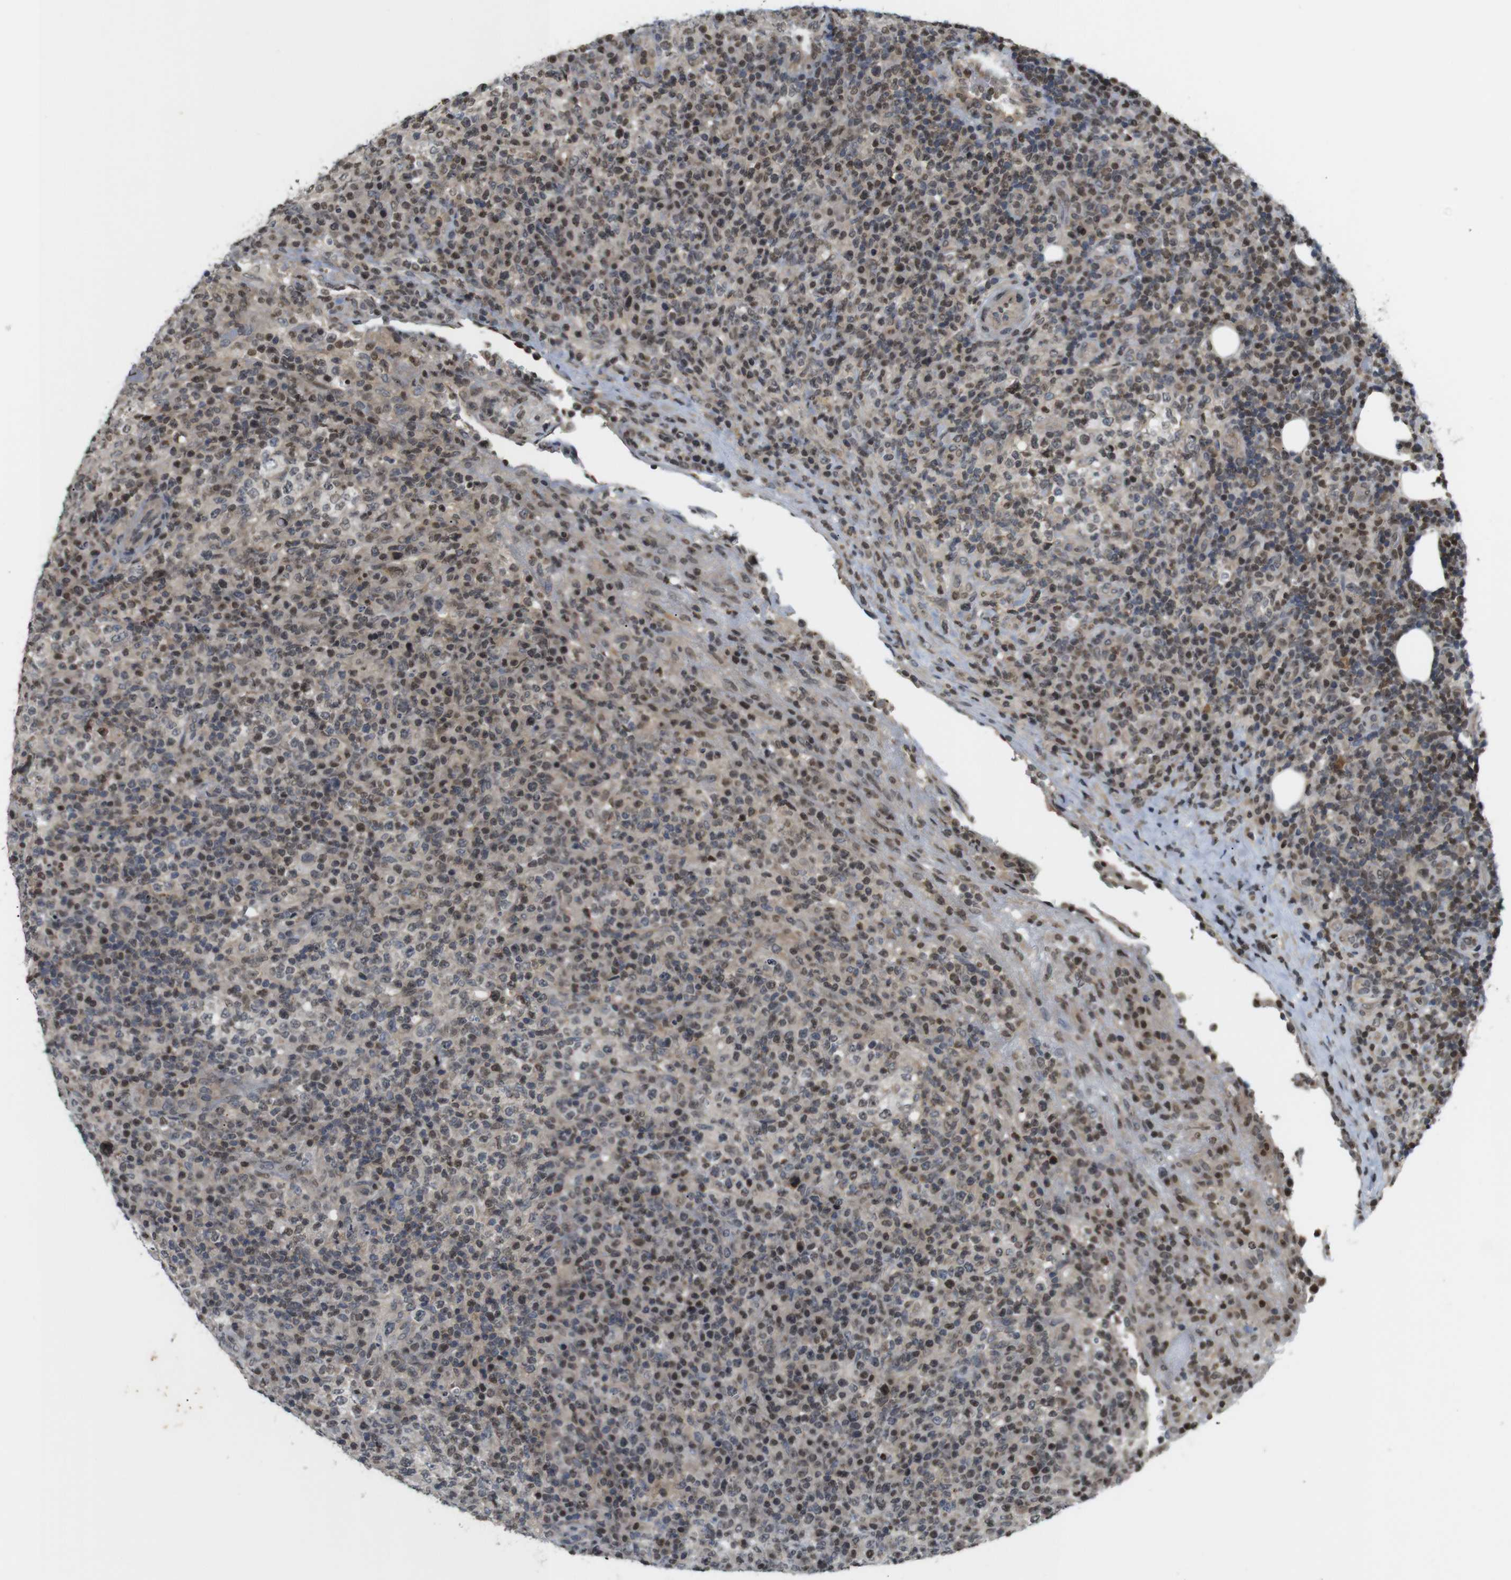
{"staining": {"intensity": "moderate", "quantity": "<25%", "location": "nuclear"}, "tissue": "lymphoma", "cell_type": "Tumor cells", "image_type": "cancer", "snomed": [{"axis": "morphology", "description": "Malignant lymphoma, non-Hodgkin's type, High grade"}, {"axis": "topography", "description": "Lymph node"}], "caption": "DAB (3,3'-diaminobenzidine) immunohistochemical staining of human lymphoma demonstrates moderate nuclear protein positivity in approximately <25% of tumor cells. (DAB = brown stain, brightfield microscopy at high magnification).", "gene": "MBD1", "patient": {"sex": "female", "age": 76}}